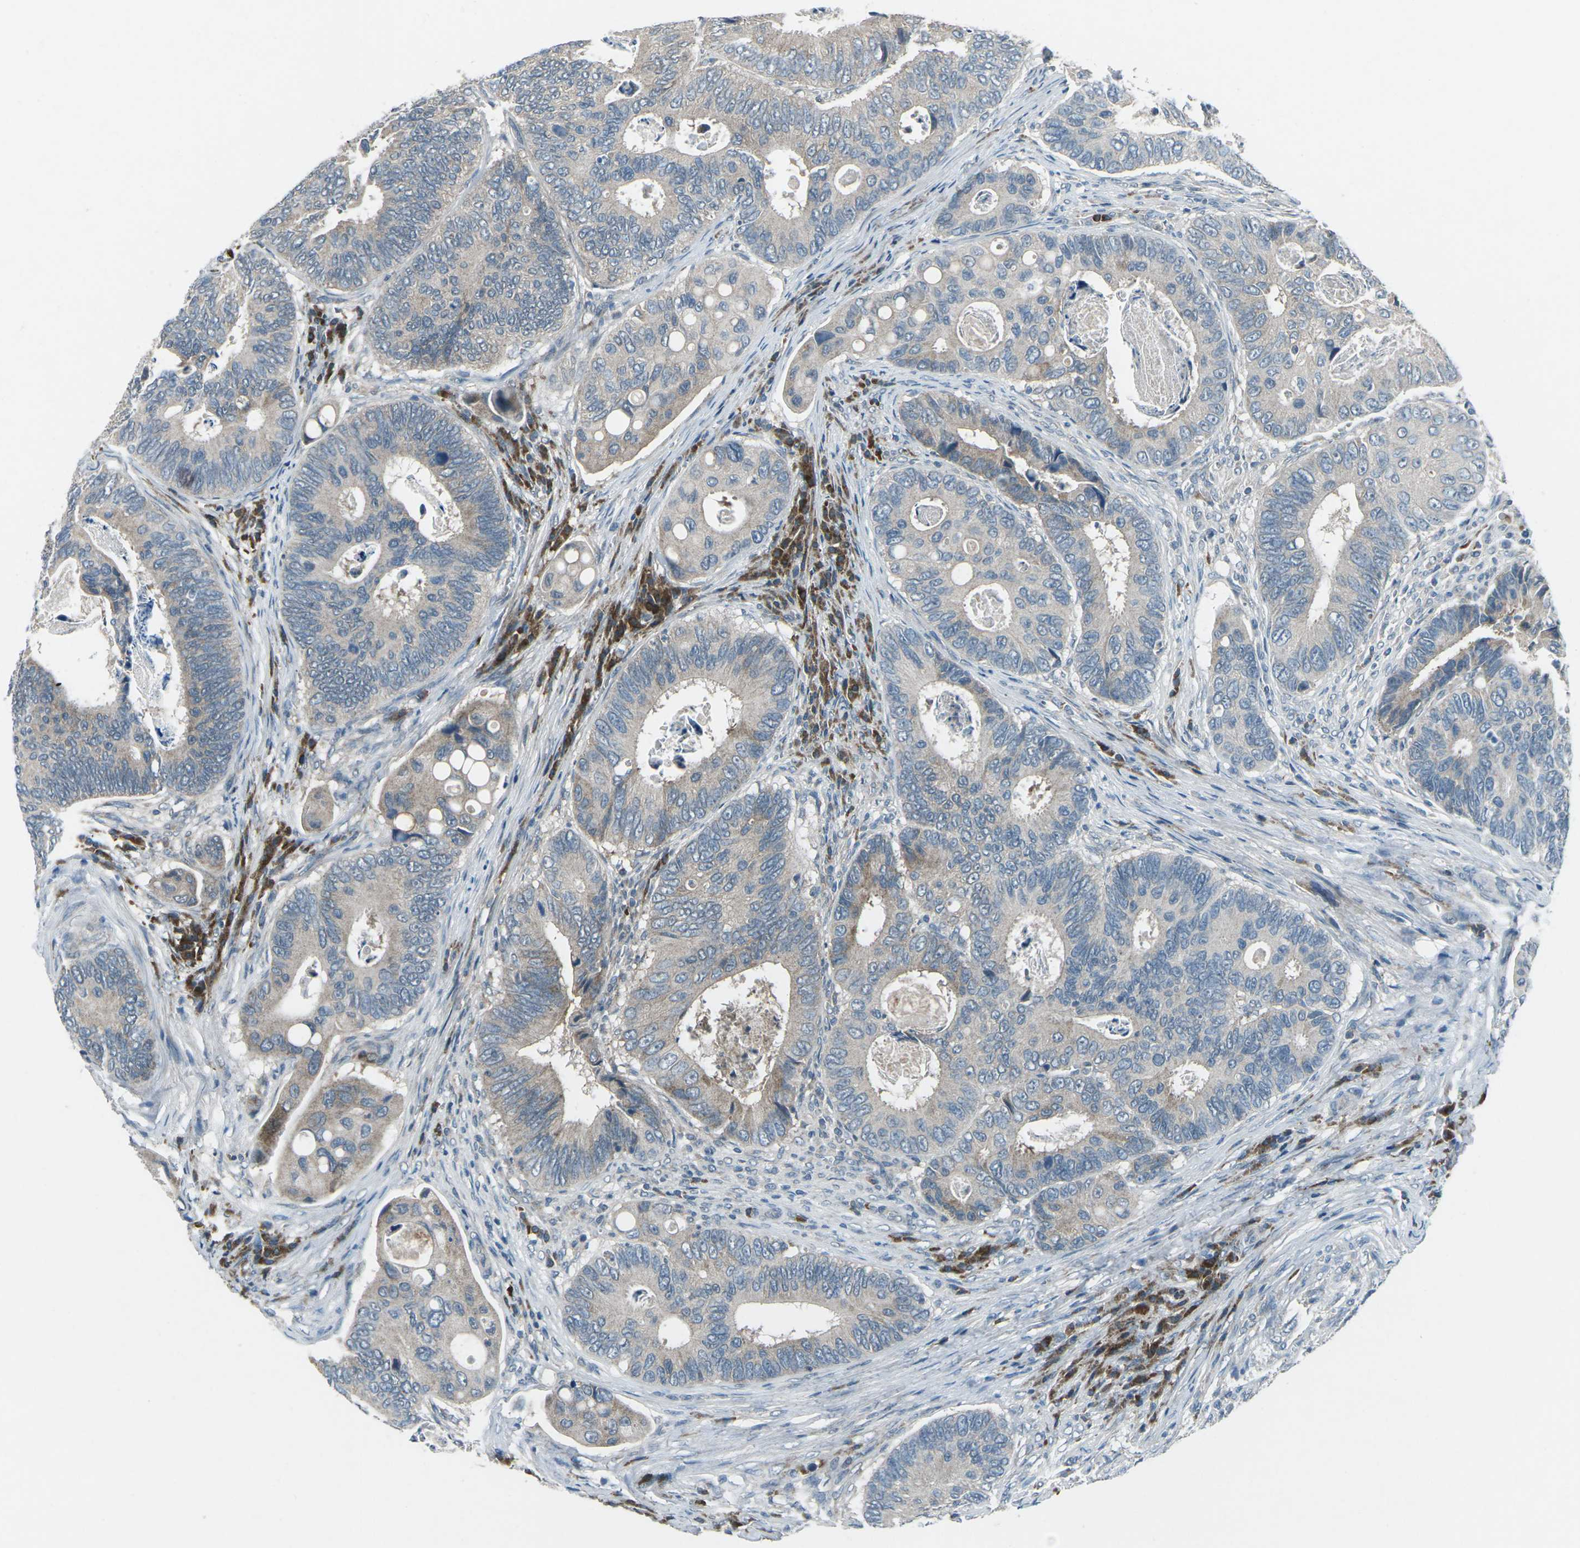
{"staining": {"intensity": "negative", "quantity": "none", "location": "none"}, "tissue": "colorectal cancer", "cell_type": "Tumor cells", "image_type": "cancer", "snomed": [{"axis": "morphology", "description": "Inflammation, NOS"}, {"axis": "morphology", "description": "Adenocarcinoma, NOS"}, {"axis": "topography", "description": "Colon"}], "caption": "An image of human adenocarcinoma (colorectal) is negative for staining in tumor cells.", "gene": "CDK16", "patient": {"sex": "male", "age": 72}}